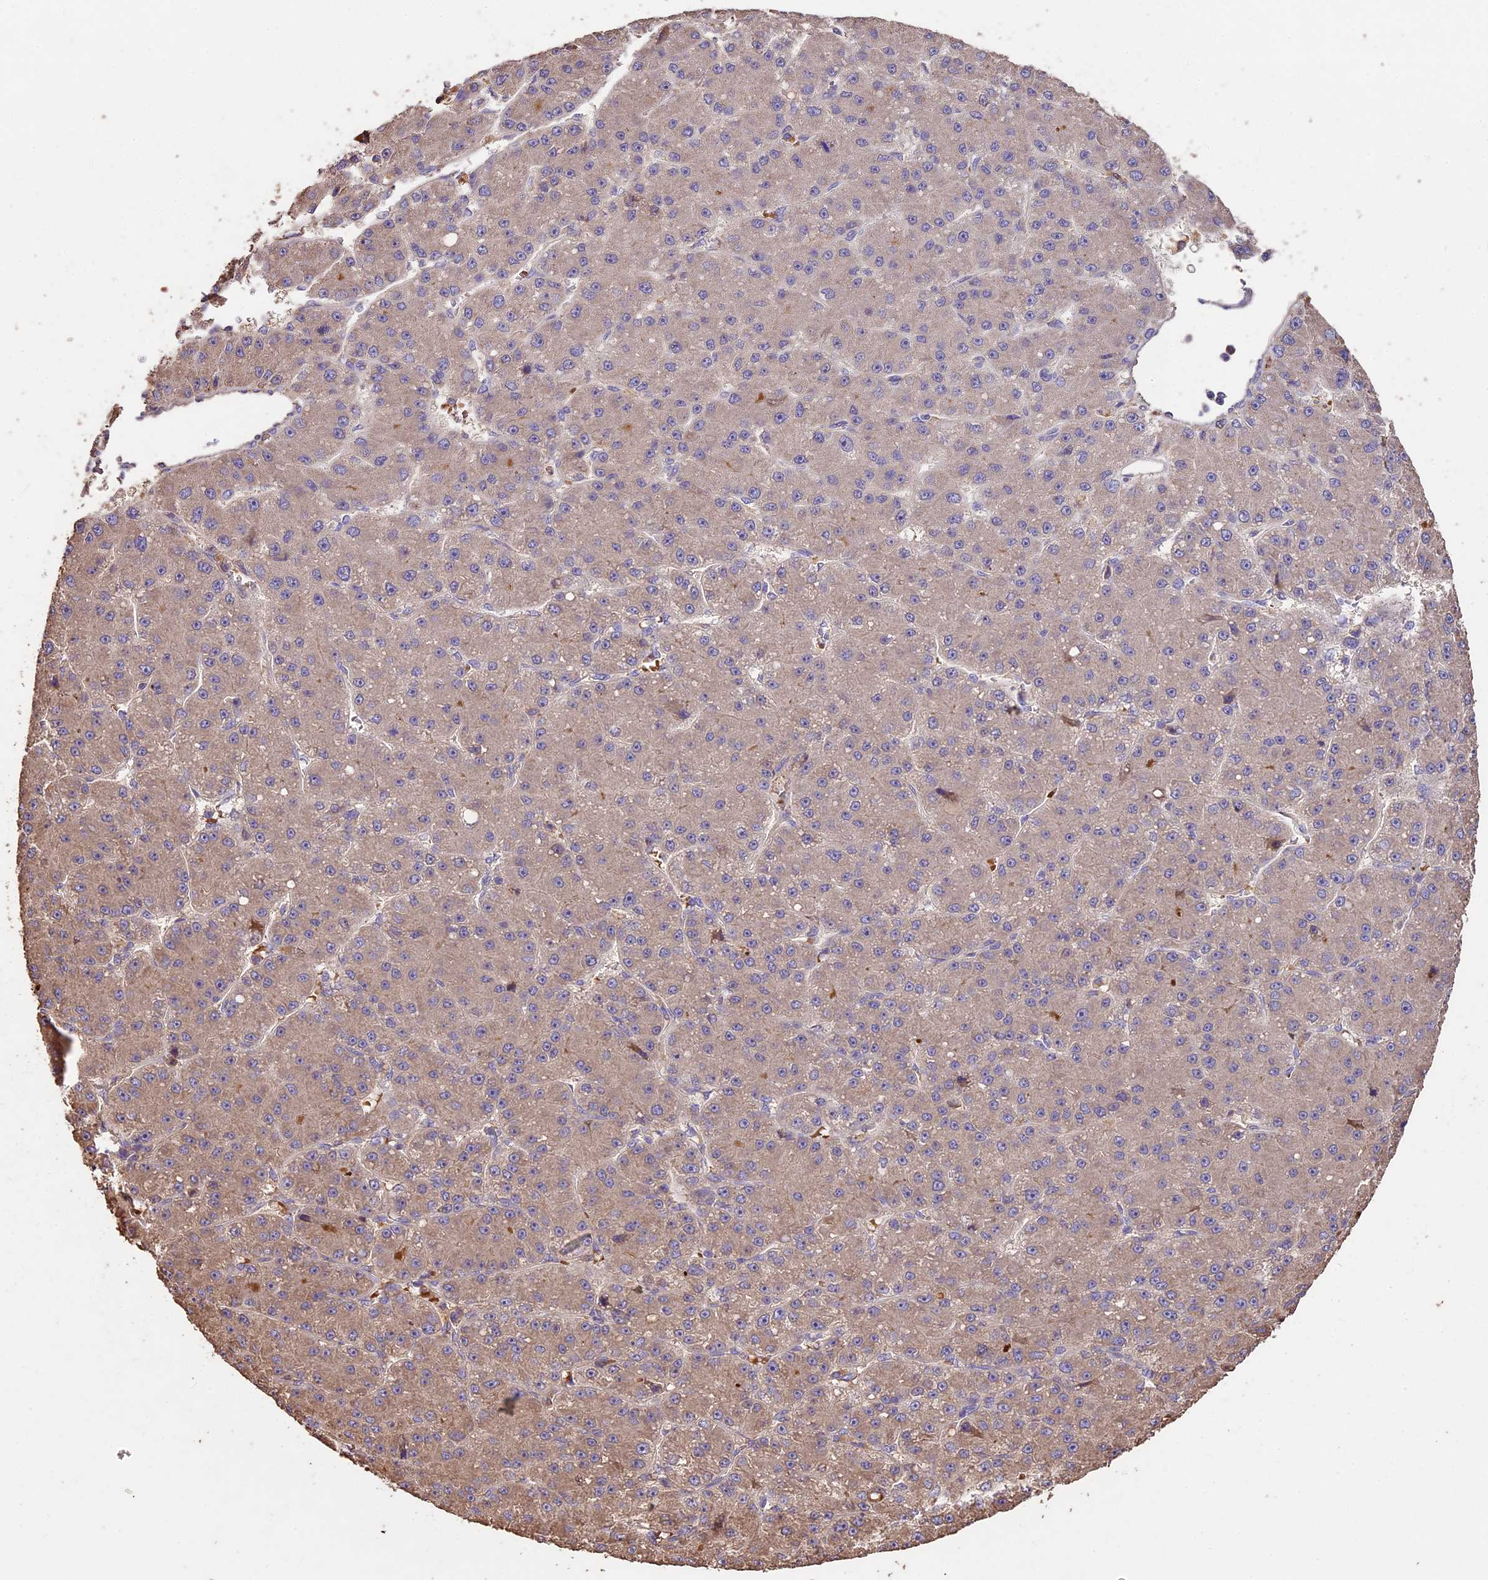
{"staining": {"intensity": "weak", "quantity": "<25%", "location": "cytoplasmic/membranous"}, "tissue": "liver cancer", "cell_type": "Tumor cells", "image_type": "cancer", "snomed": [{"axis": "morphology", "description": "Carcinoma, Hepatocellular, NOS"}, {"axis": "topography", "description": "Liver"}], "caption": "High power microscopy photomicrograph of an immunohistochemistry histopathology image of liver hepatocellular carcinoma, revealing no significant staining in tumor cells. Brightfield microscopy of IHC stained with DAB (brown) and hematoxylin (blue), captured at high magnification.", "gene": "CRLF1", "patient": {"sex": "male", "age": 67}}